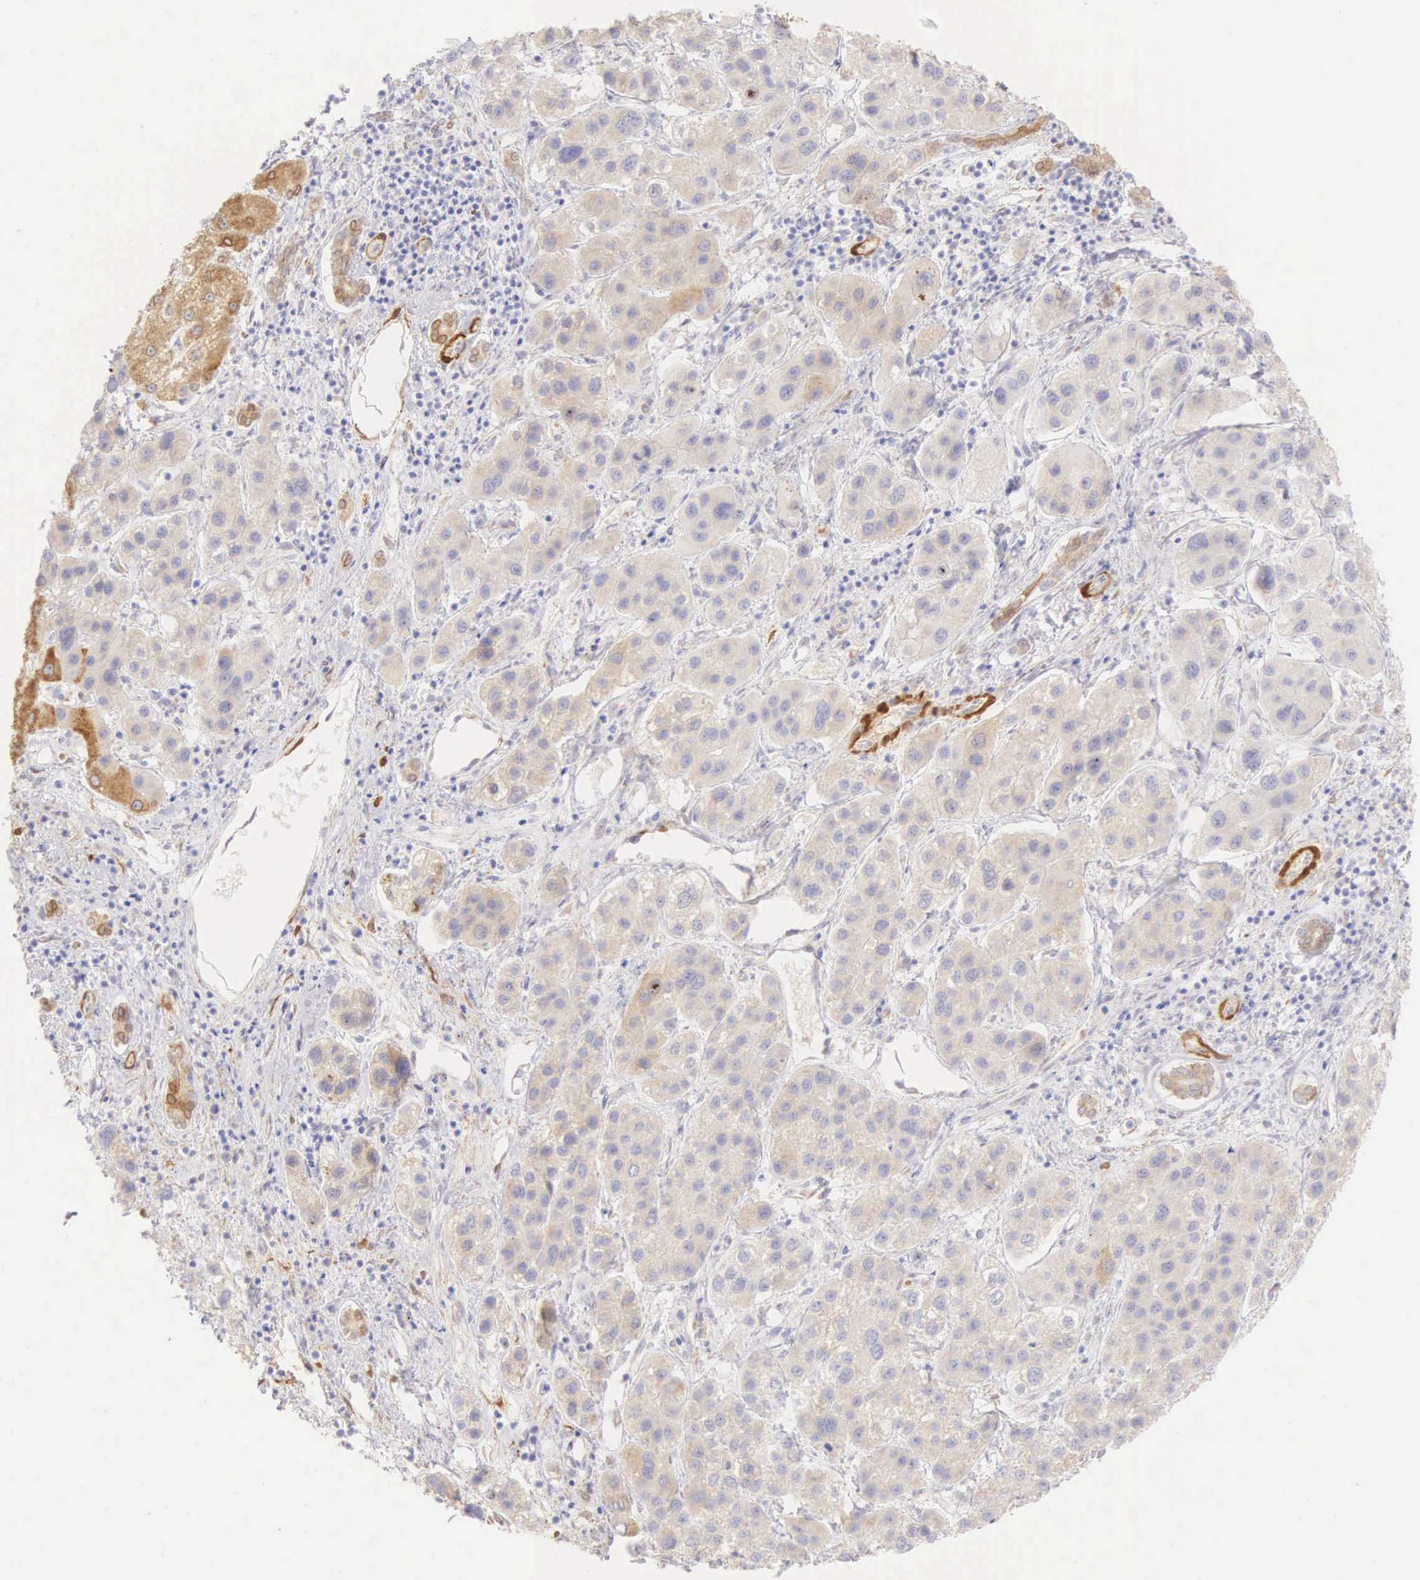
{"staining": {"intensity": "negative", "quantity": "none", "location": "none"}, "tissue": "liver cancer", "cell_type": "Tumor cells", "image_type": "cancer", "snomed": [{"axis": "morphology", "description": "Carcinoma, Hepatocellular, NOS"}, {"axis": "topography", "description": "Liver"}], "caption": "High power microscopy histopathology image of an IHC histopathology image of liver hepatocellular carcinoma, revealing no significant positivity in tumor cells. (Stains: DAB immunohistochemistry (IHC) with hematoxylin counter stain, Microscopy: brightfield microscopy at high magnification).", "gene": "CNN1", "patient": {"sex": "female", "age": 85}}